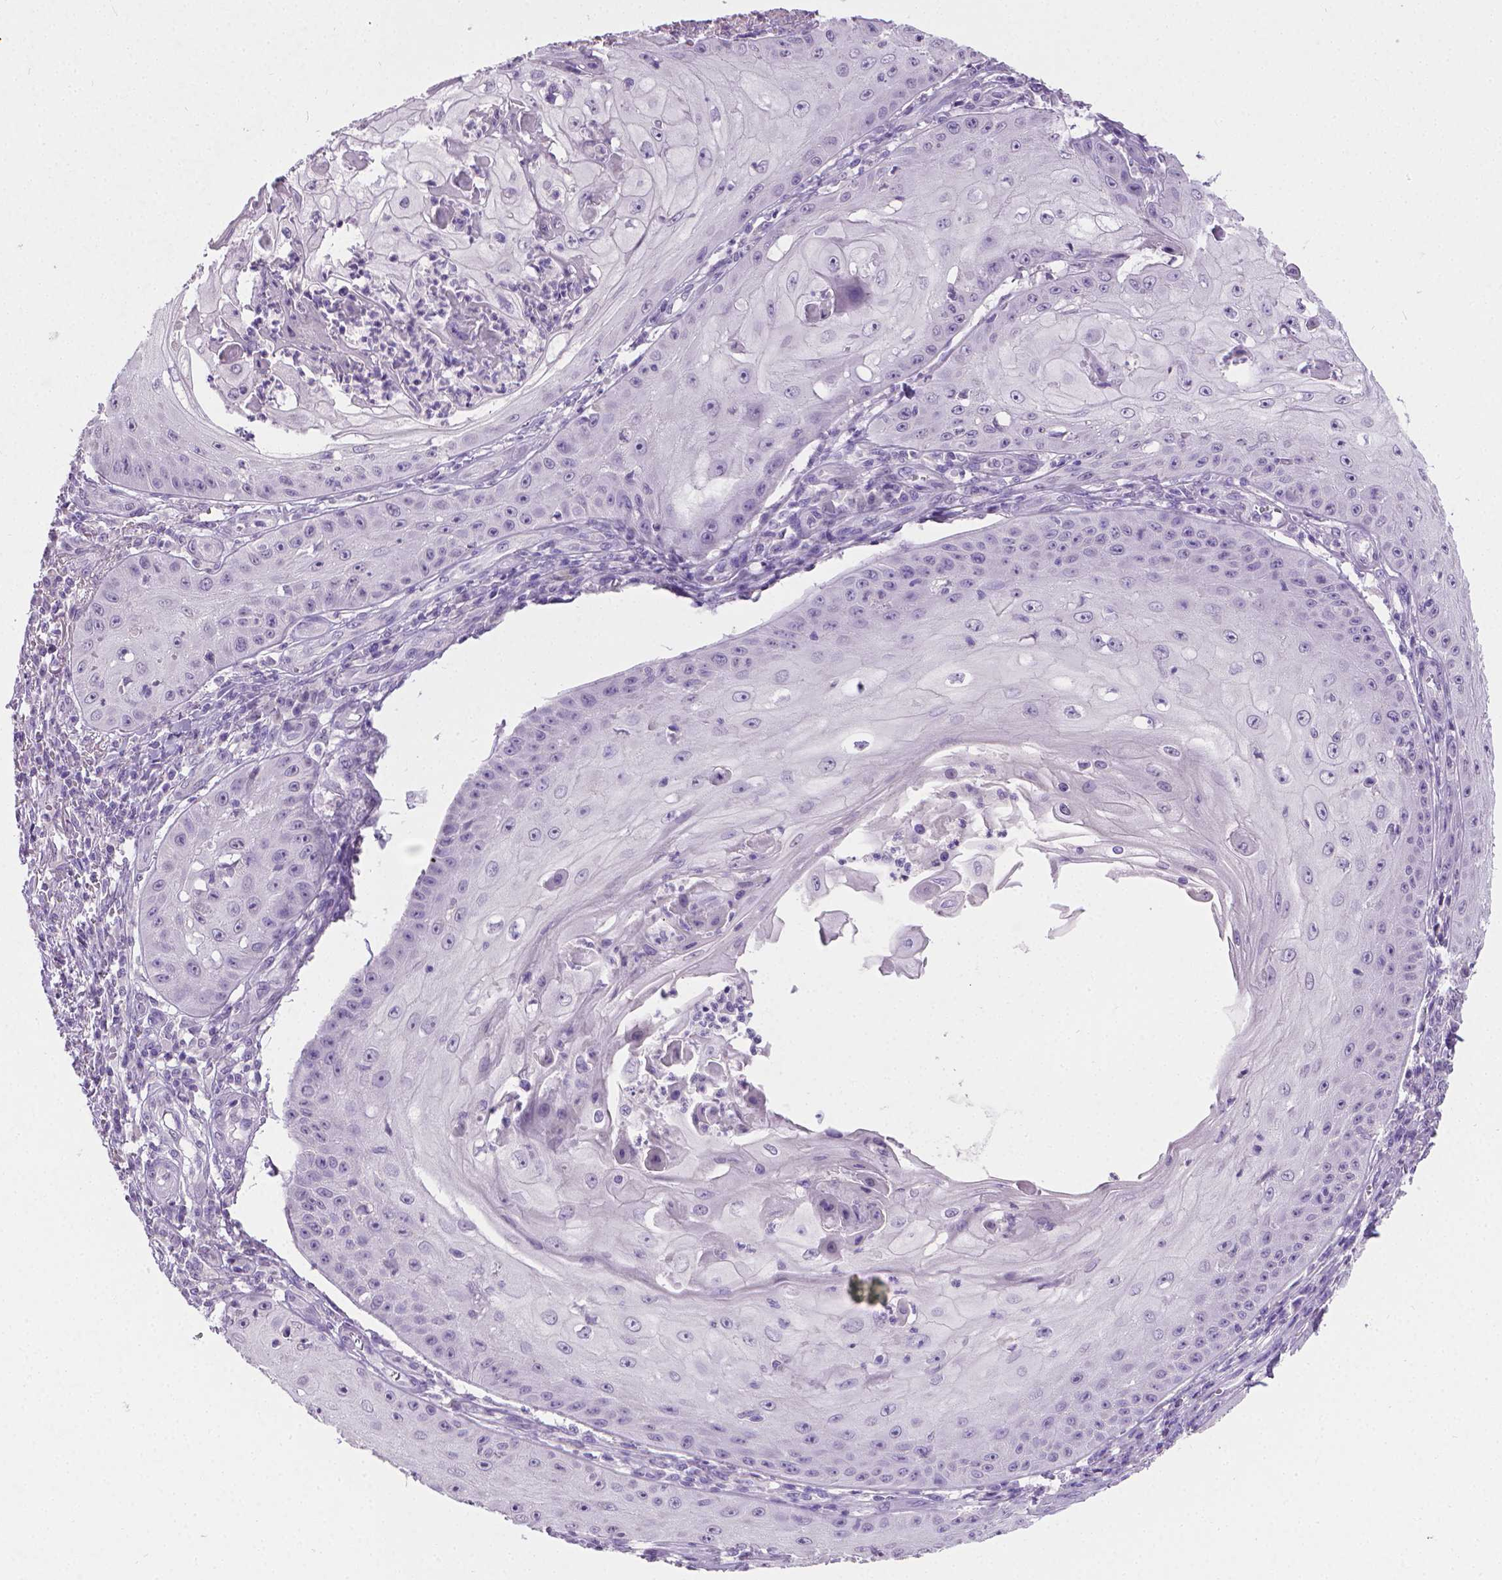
{"staining": {"intensity": "negative", "quantity": "none", "location": "none"}, "tissue": "skin cancer", "cell_type": "Tumor cells", "image_type": "cancer", "snomed": [{"axis": "morphology", "description": "Squamous cell carcinoma, NOS"}, {"axis": "topography", "description": "Skin"}], "caption": "The IHC micrograph has no significant positivity in tumor cells of skin cancer (squamous cell carcinoma) tissue.", "gene": "TNNI2", "patient": {"sex": "male", "age": 70}}